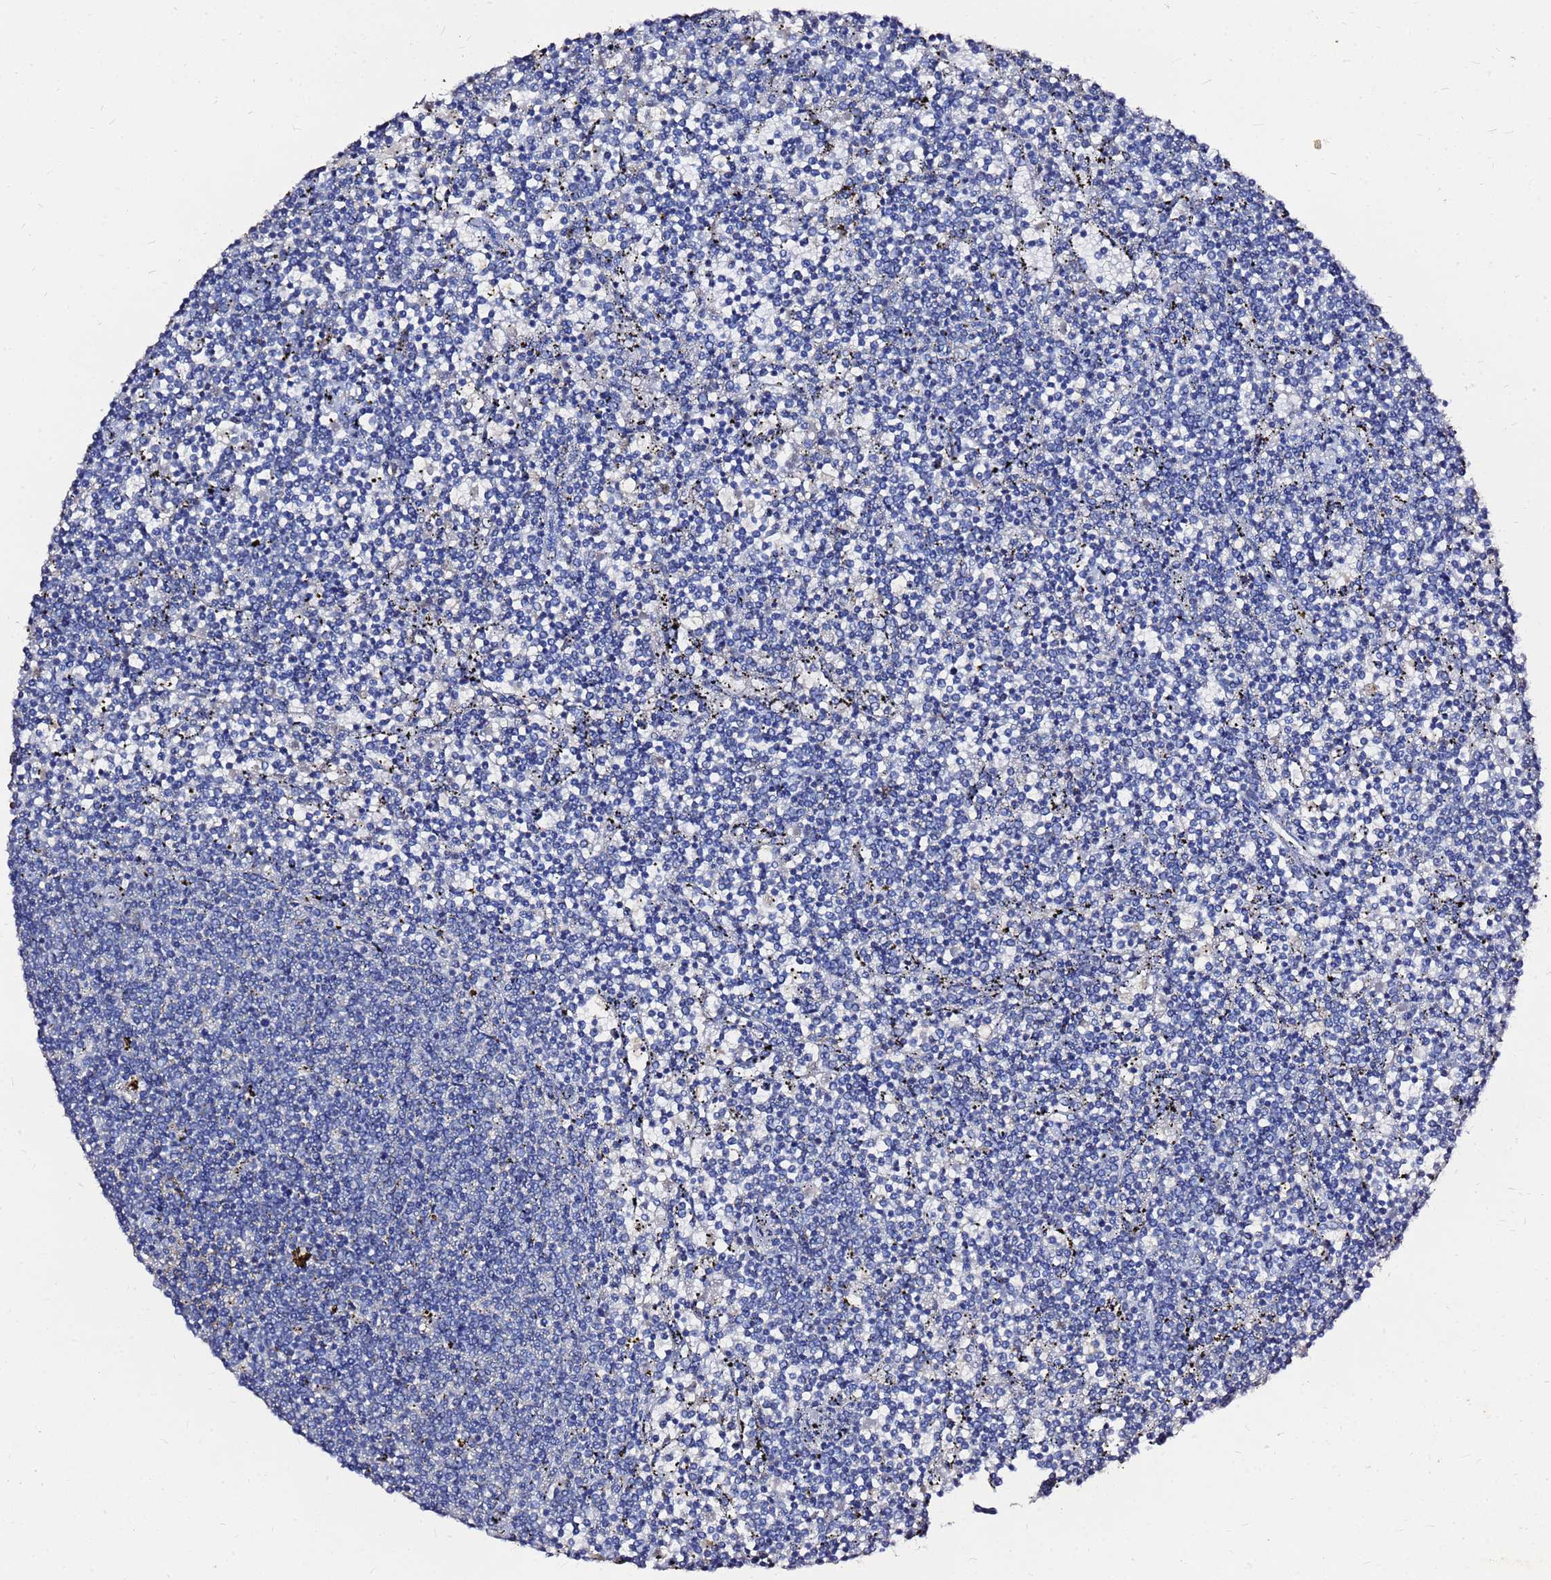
{"staining": {"intensity": "negative", "quantity": "none", "location": "none"}, "tissue": "lymphoma", "cell_type": "Tumor cells", "image_type": "cancer", "snomed": [{"axis": "morphology", "description": "Malignant lymphoma, non-Hodgkin's type, Low grade"}, {"axis": "topography", "description": "Spleen"}], "caption": "This micrograph is of low-grade malignant lymphoma, non-Hodgkin's type stained with immunohistochemistry (IHC) to label a protein in brown with the nuclei are counter-stained blue. There is no expression in tumor cells.", "gene": "FAM183A", "patient": {"sex": "female", "age": 50}}